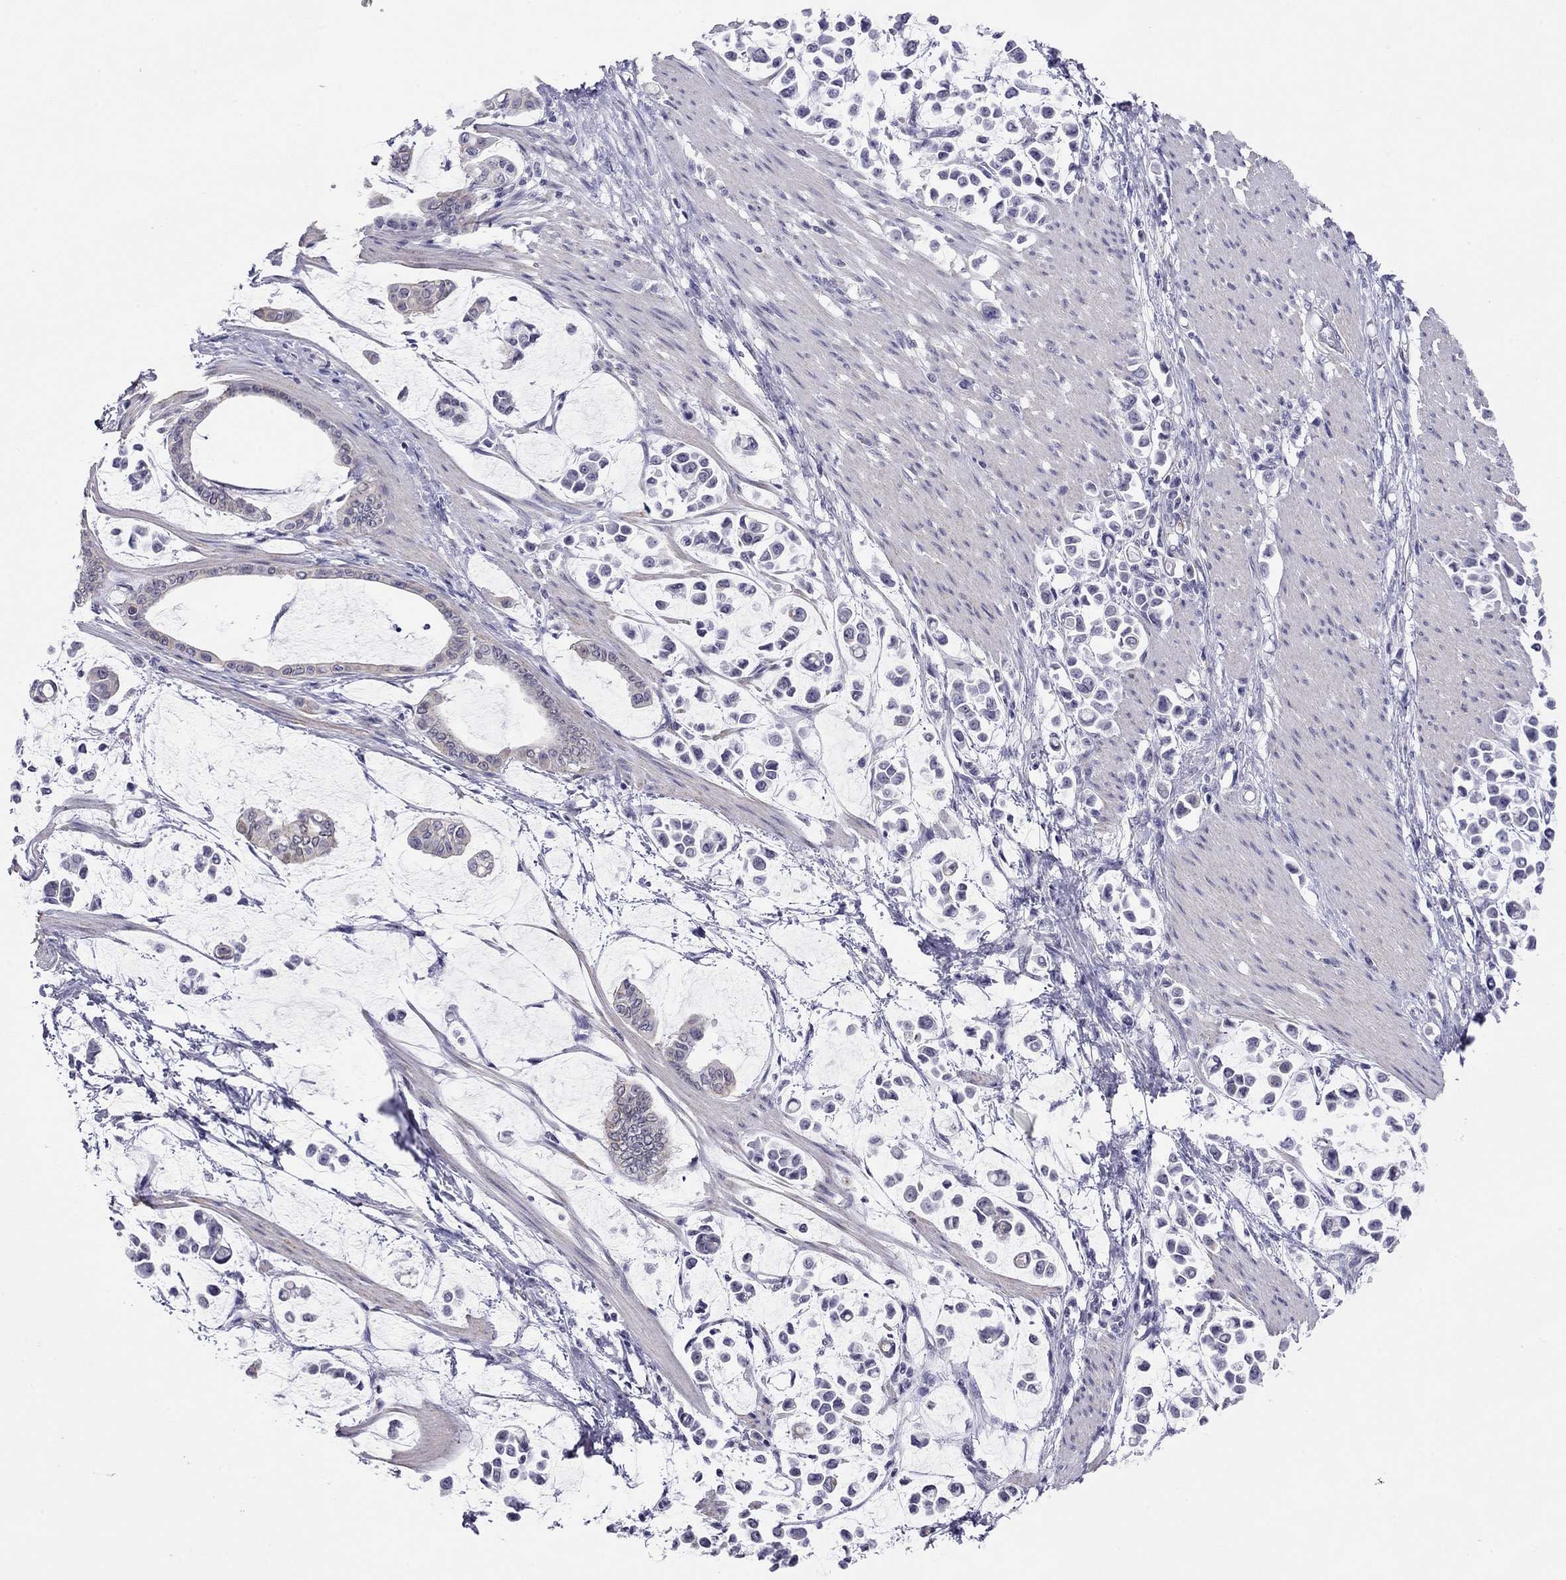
{"staining": {"intensity": "negative", "quantity": "none", "location": "none"}, "tissue": "stomach cancer", "cell_type": "Tumor cells", "image_type": "cancer", "snomed": [{"axis": "morphology", "description": "Adenocarcinoma, NOS"}, {"axis": "topography", "description": "Stomach"}], "caption": "Human stomach cancer stained for a protein using immunohistochemistry (IHC) displays no staining in tumor cells.", "gene": "MYMX", "patient": {"sex": "male", "age": 82}}